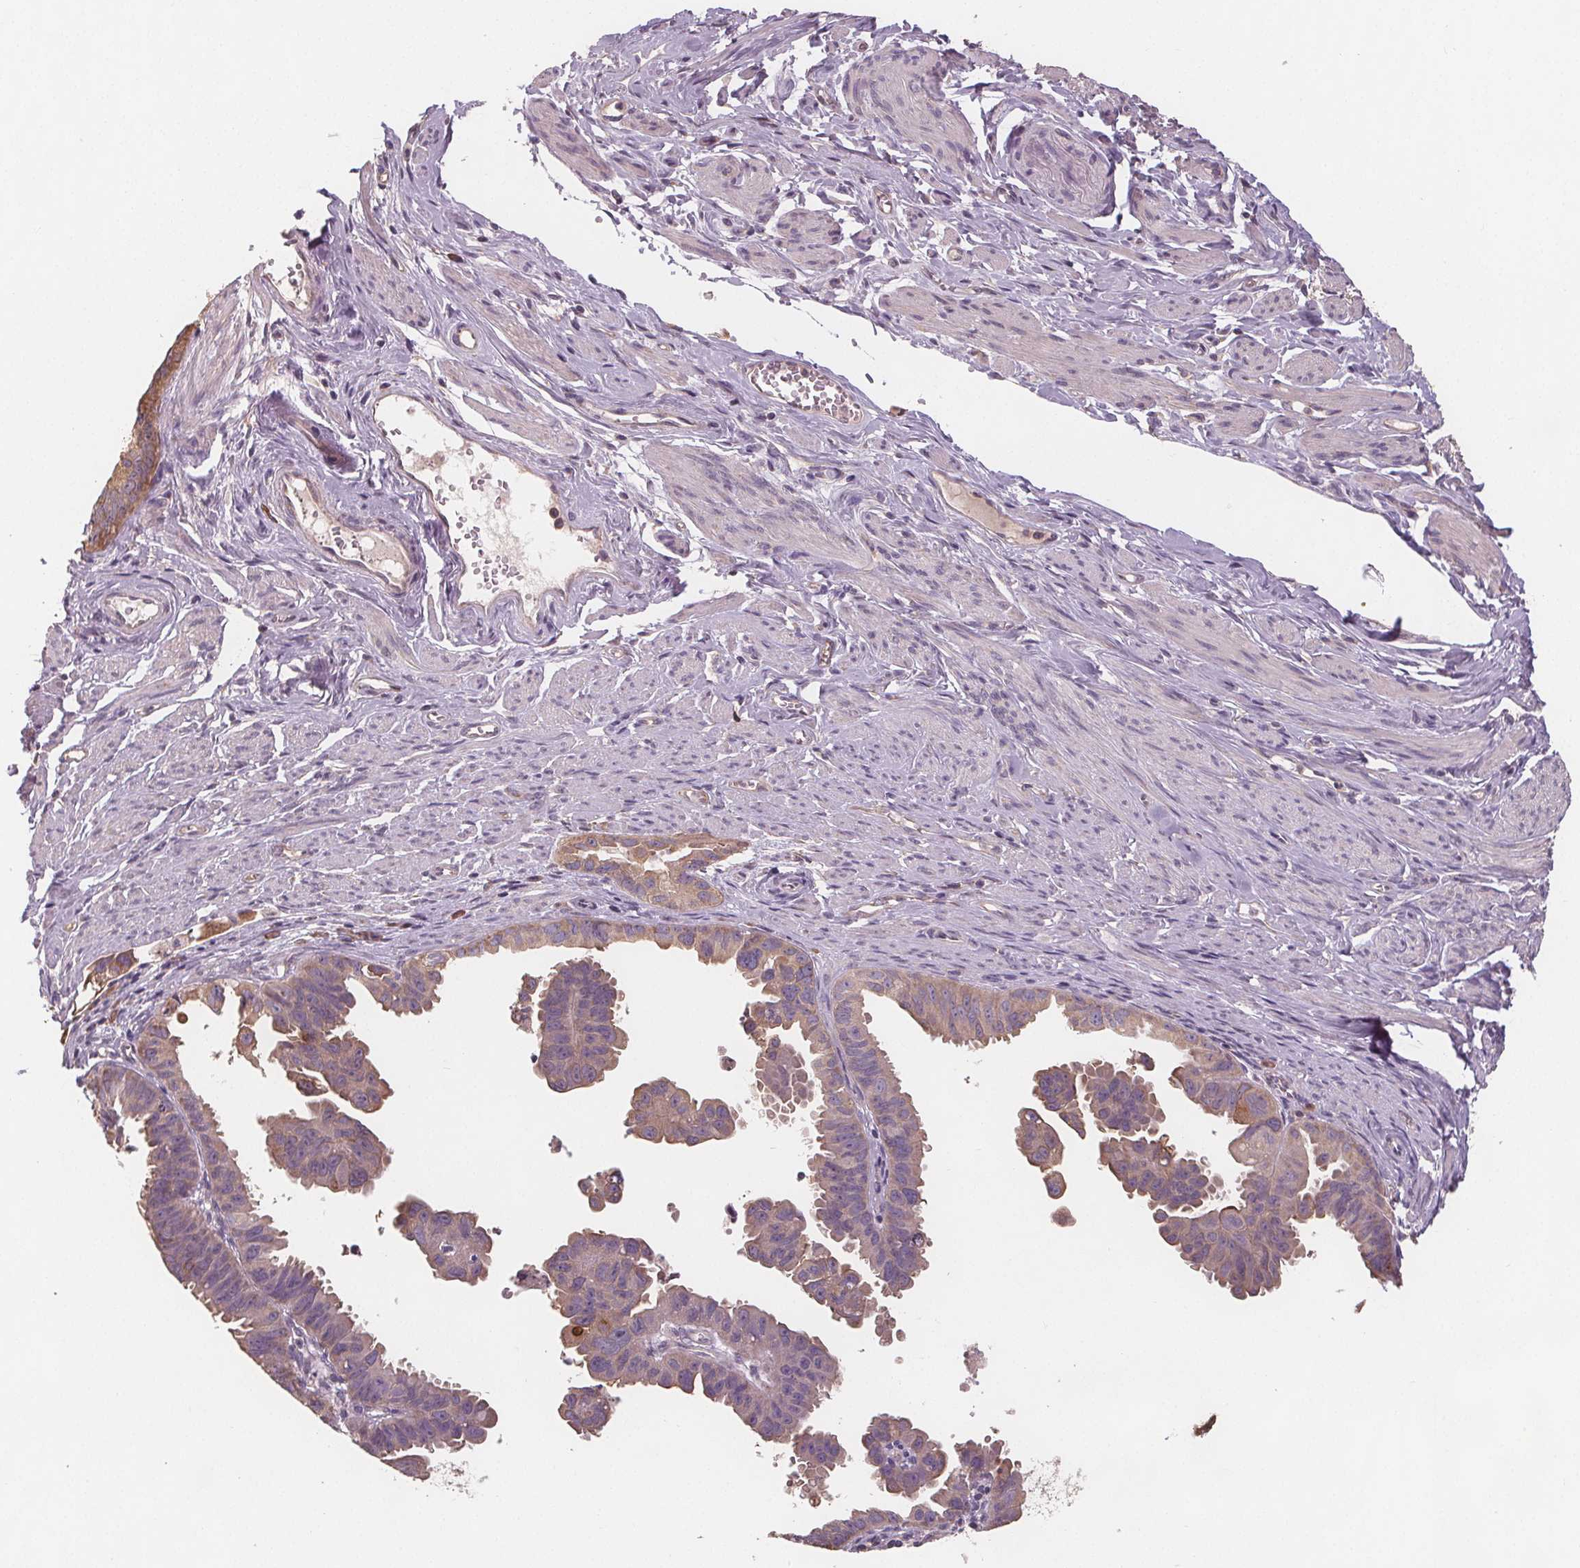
{"staining": {"intensity": "weak", "quantity": "<25%", "location": "cytoplasmic/membranous"}, "tissue": "ovarian cancer", "cell_type": "Tumor cells", "image_type": "cancer", "snomed": [{"axis": "morphology", "description": "Carcinoma, endometroid"}, {"axis": "topography", "description": "Ovary"}], "caption": "This is an IHC photomicrograph of human endometroid carcinoma (ovarian). There is no positivity in tumor cells.", "gene": "TMEM80", "patient": {"sex": "female", "age": 85}}